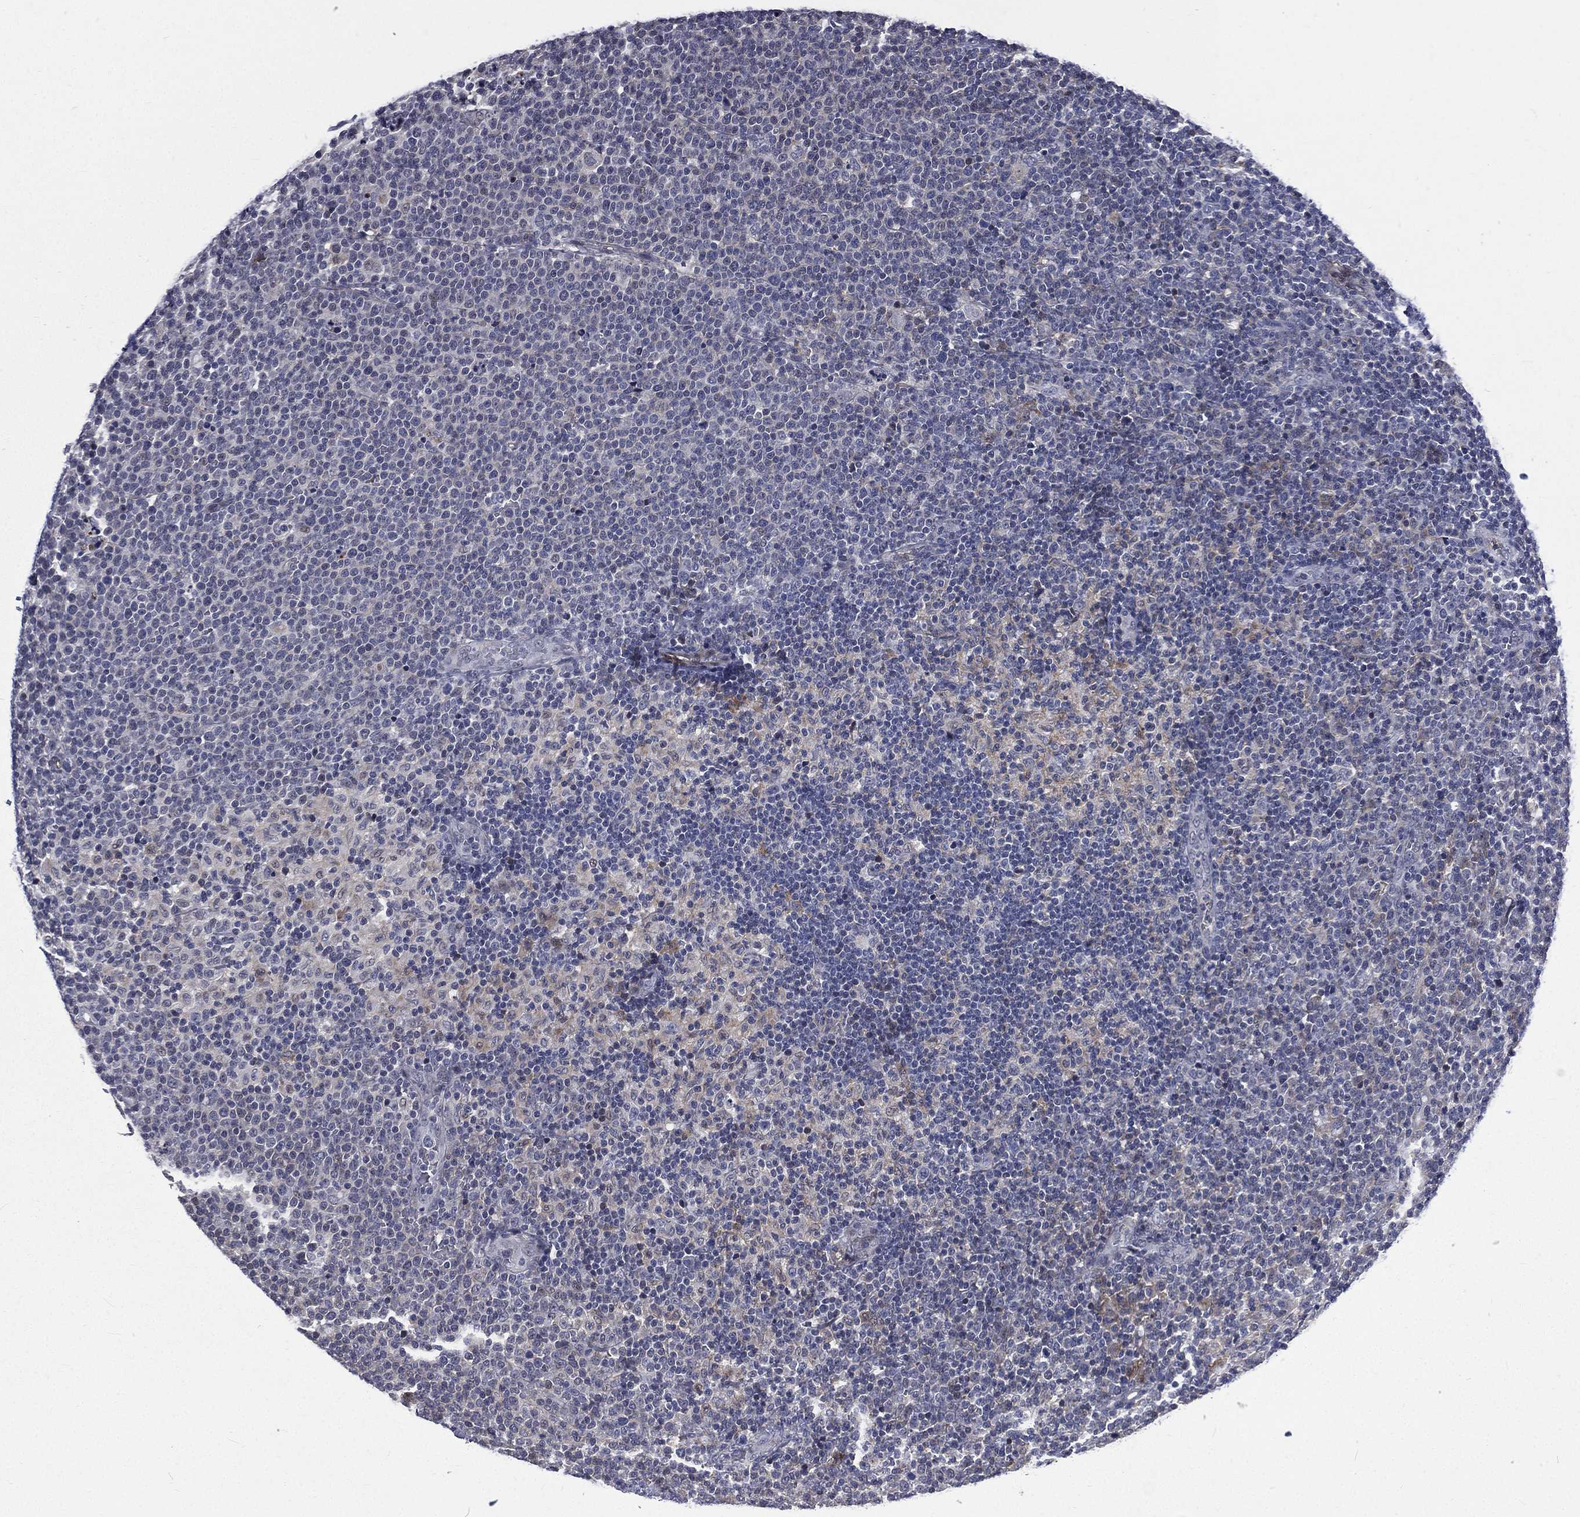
{"staining": {"intensity": "negative", "quantity": "none", "location": "none"}, "tissue": "lymphoma", "cell_type": "Tumor cells", "image_type": "cancer", "snomed": [{"axis": "morphology", "description": "Malignant lymphoma, non-Hodgkin's type, High grade"}, {"axis": "topography", "description": "Lymph node"}], "caption": "Human lymphoma stained for a protein using immunohistochemistry (IHC) shows no staining in tumor cells.", "gene": "FGG", "patient": {"sex": "male", "age": 61}}